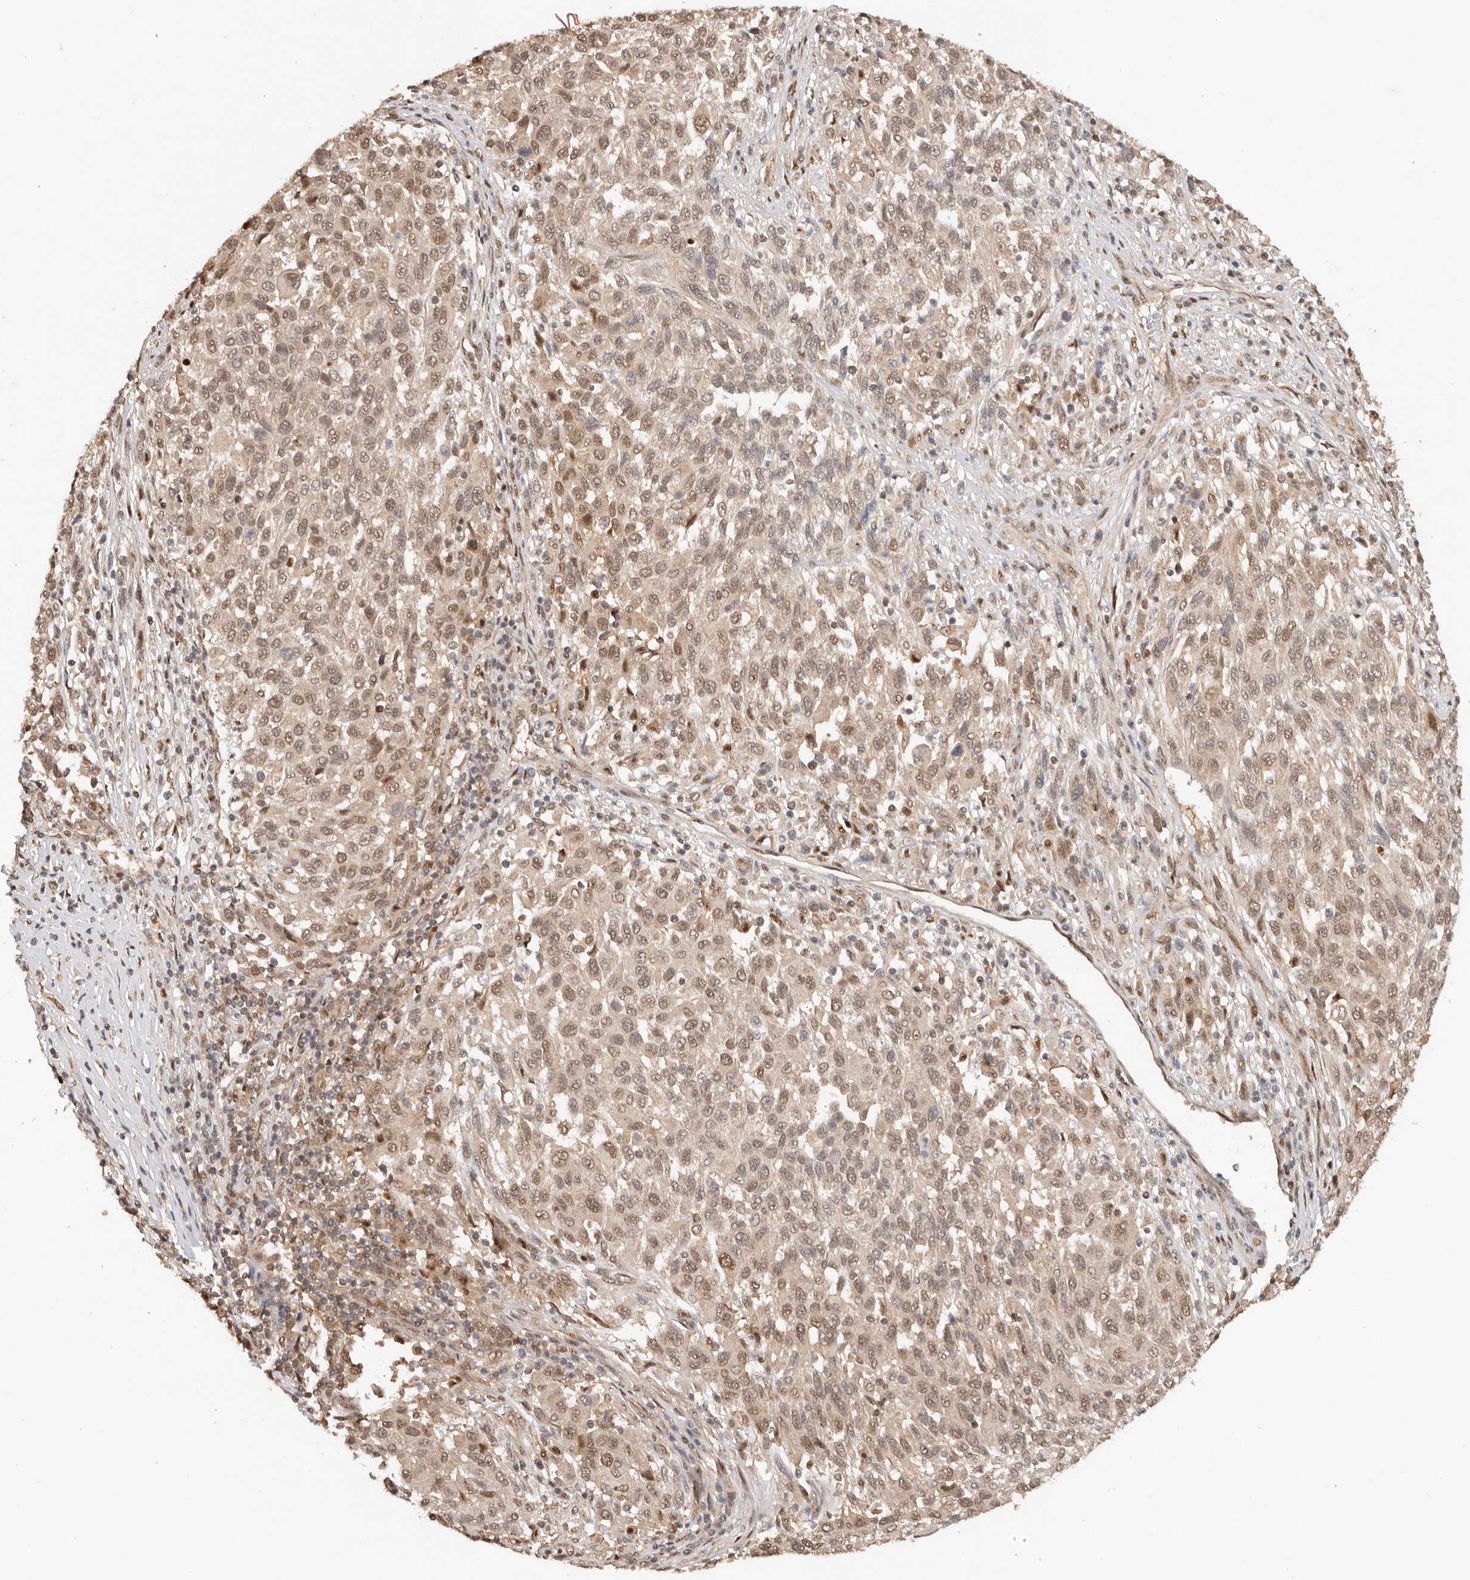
{"staining": {"intensity": "moderate", "quantity": ">75%", "location": "nuclear"}, "tissue": "melanoma", "cell_type": "Tumor cells", "image_type": "cancer", "snomed": [{"axis": "morphology", "description": "Malignant melanoma, Metastatic site"}, {"axis": "topography", "description": "Lymph node"}], "caption": "This histopathology image displays IHC staining of malignant melanoma (metastatic site), with medium moderate nuclear positivity in about >75% of tumor cells.", "gene": "PSMA5", "patient": {"sex": "male", "age": 61}}